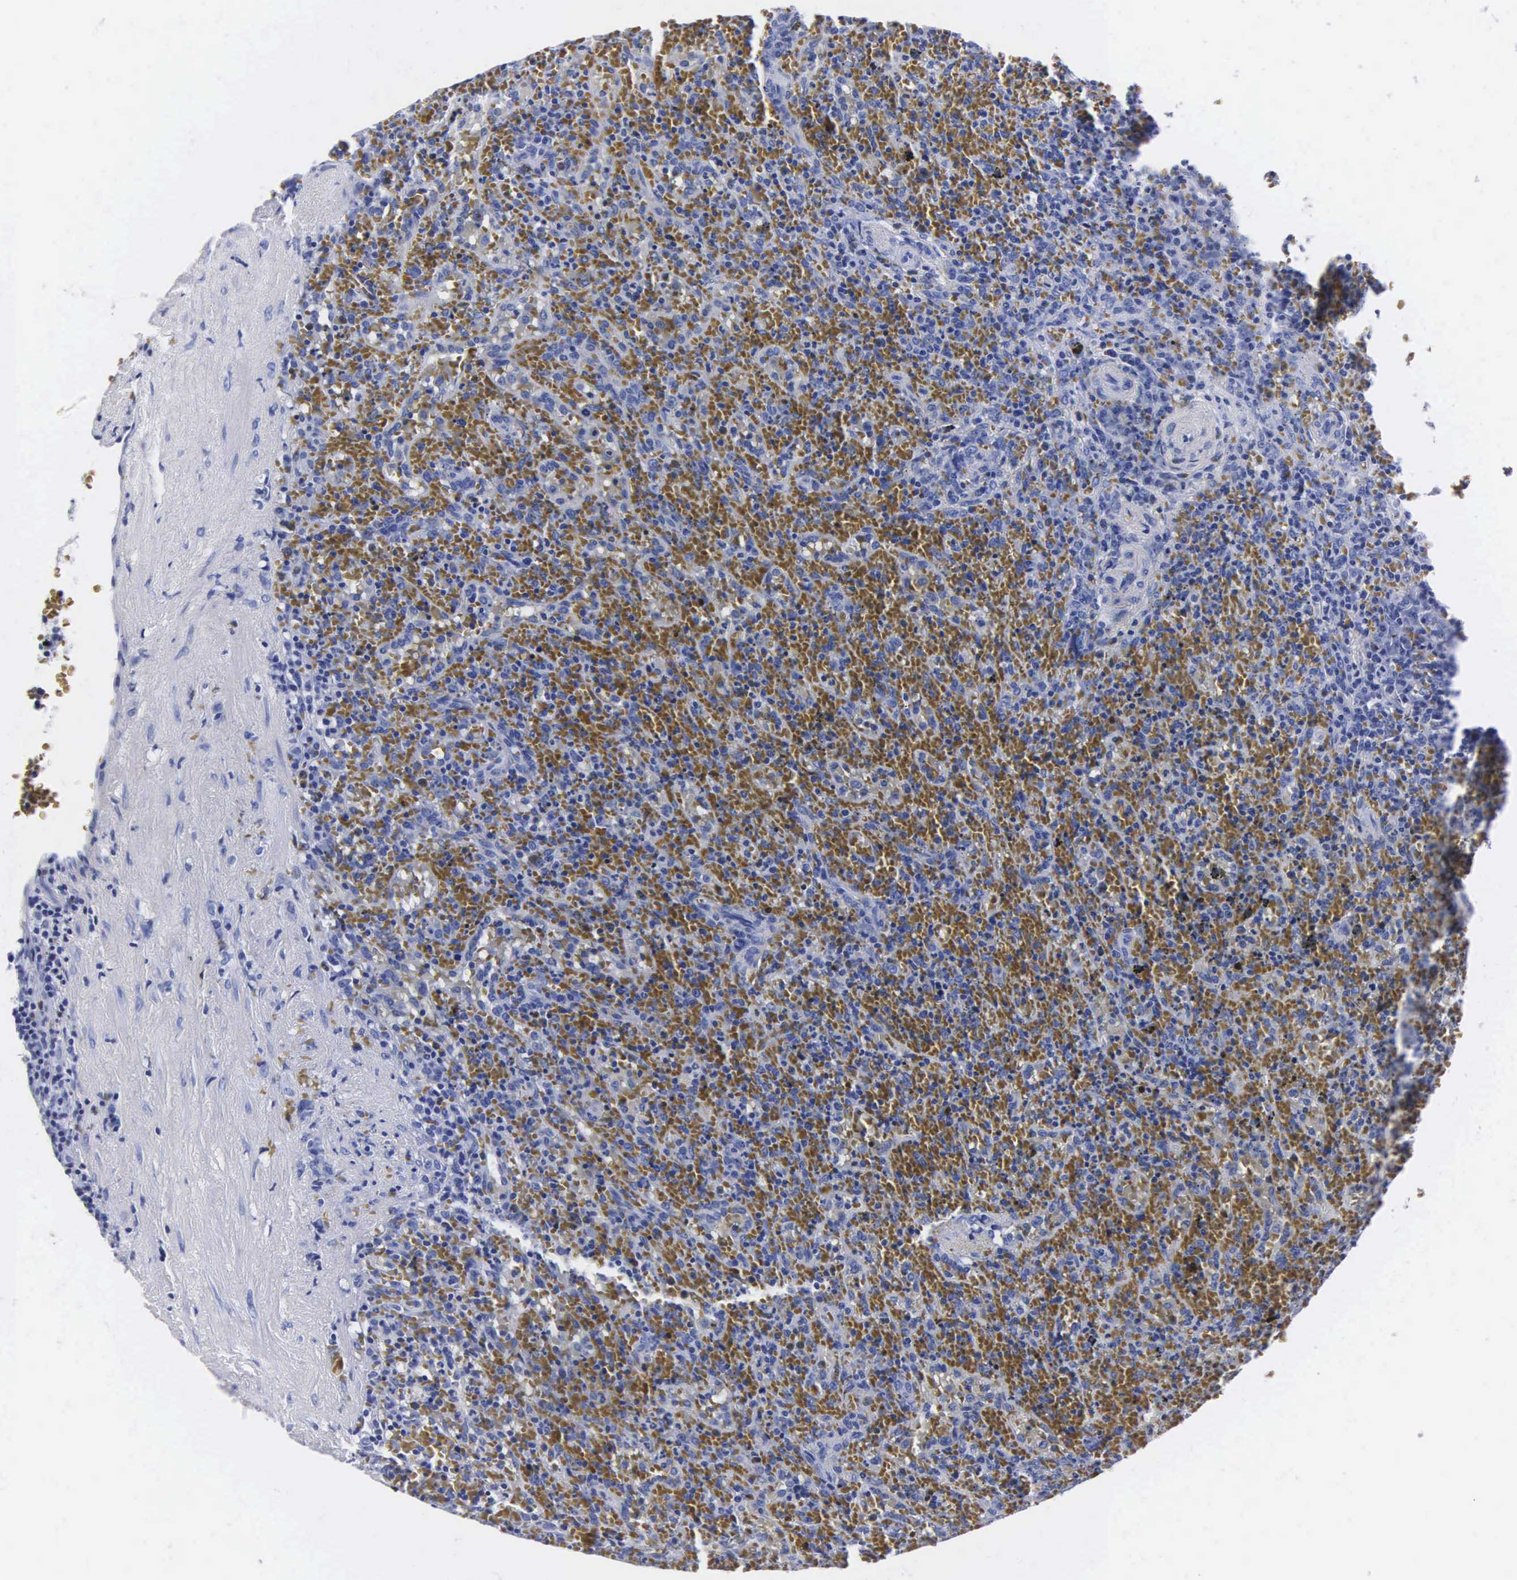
{"staining": {"intensity": "negative", "quantity": "none", "location": "none"}, "tissue": "lymphoma", "cell_type": "Tumor cells", "image_type": "cancer", "snomed": [{"axis": "morphology", "description": "Malignant lymphoma, non-Hodgkin's type, High grade"}, {"axis": "topography", "description": "Spleen"}, {"axis": "topography", "description": "Lymph node"}], "caption": "Photomicrograph shows no protein expression in tumor cells of high-grade malignant lymphoma, non-Hodgkin's type tissue.", "gene": "MB", "patient": {"sex": "female", "age": 70}}